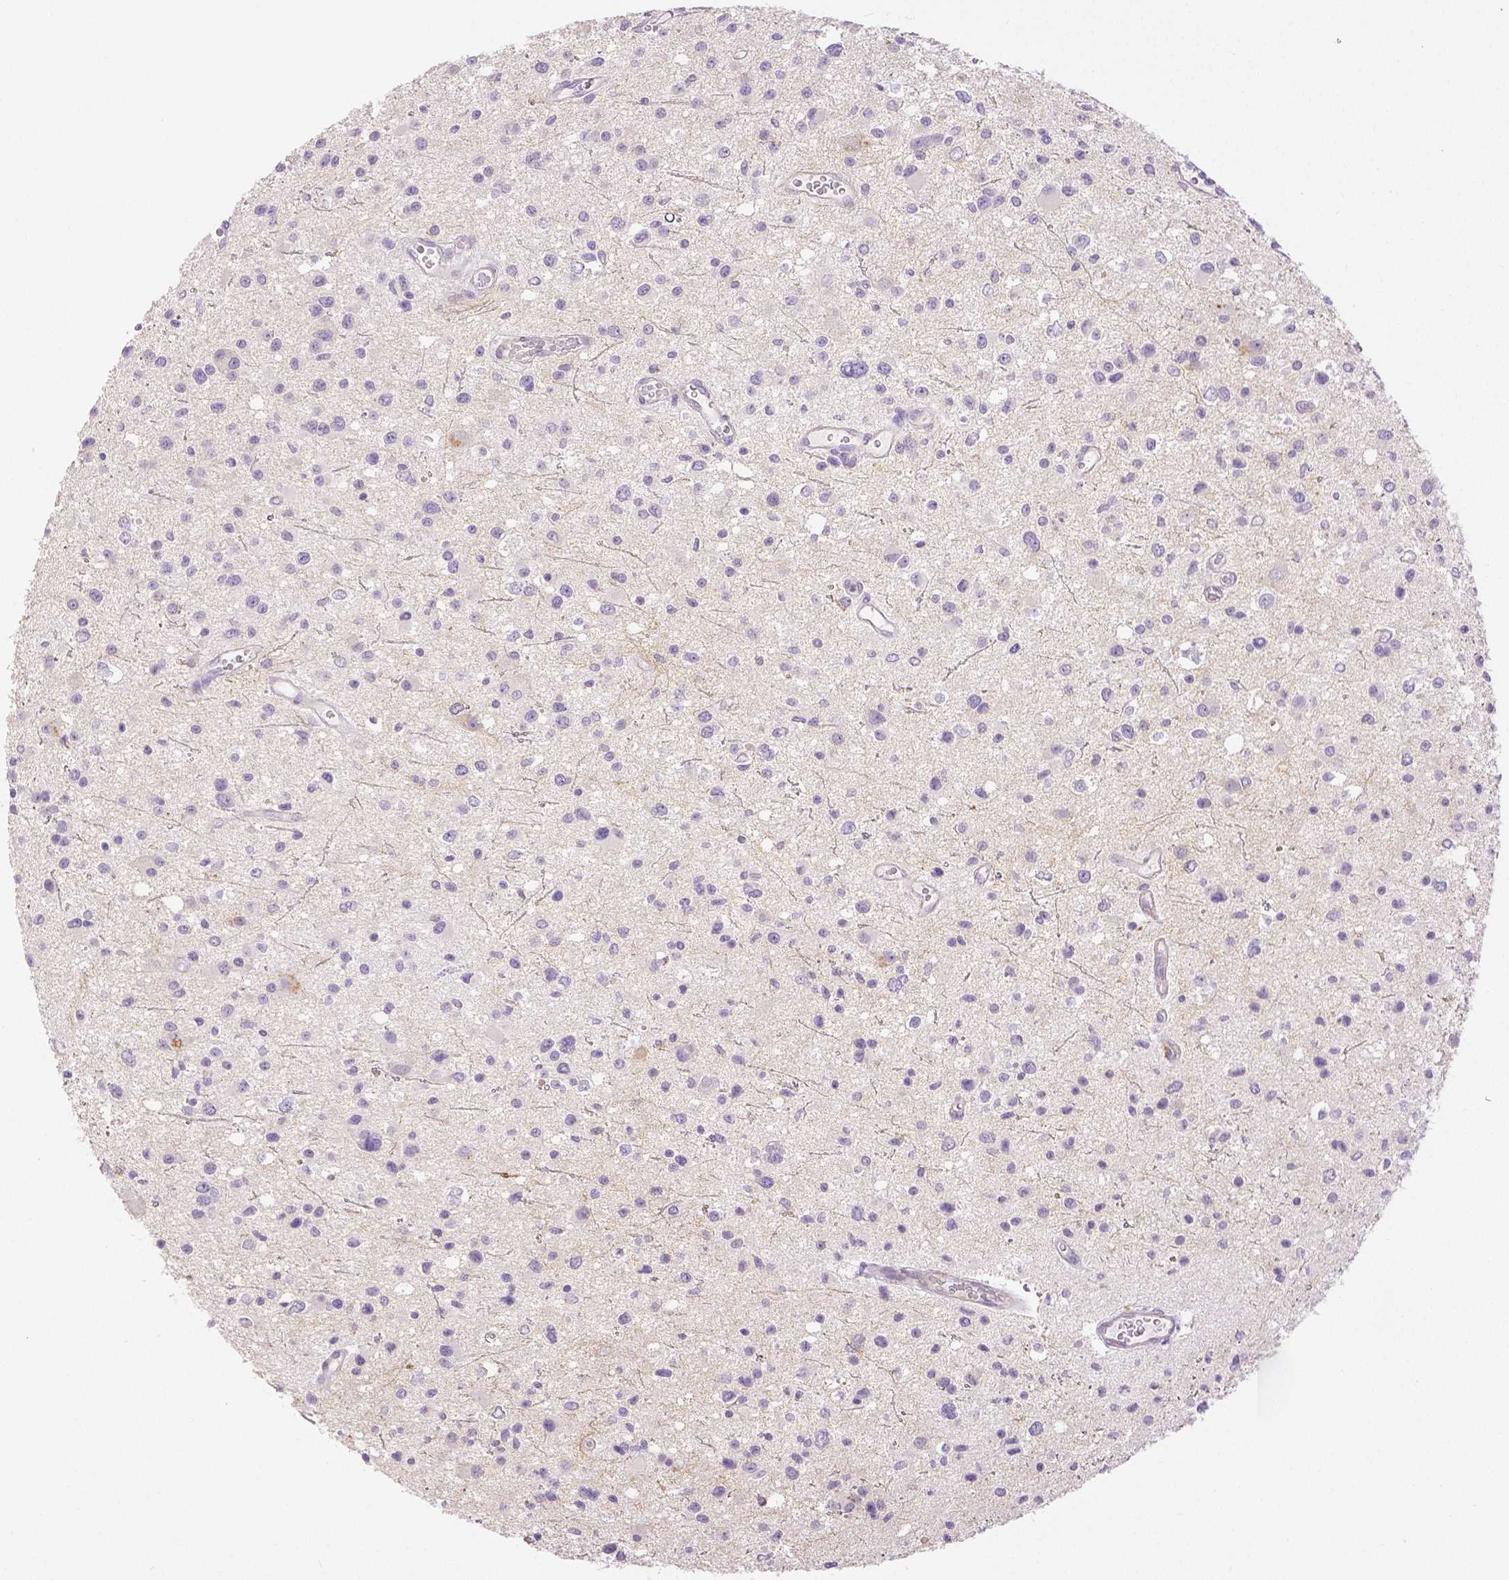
{"staining": {"intensity": "negative", "quantity": "none", "location": "none"}, "tissue": "glioma", "cell_type": "Tumor cells", "image_type": "cancer", "snomed": [{"axis": "morphology", "description": "Glioma, malignant, Low grade"}, {"axis": "topography", "description": "Brain"}], "caption": "An IHC micrograph of malignant low-grade glioma is shown. There is no staining in tumor cells of malignant low-grade glioma.", "gene": "THY1", "patient": {"sex": "male", "age": 43}}